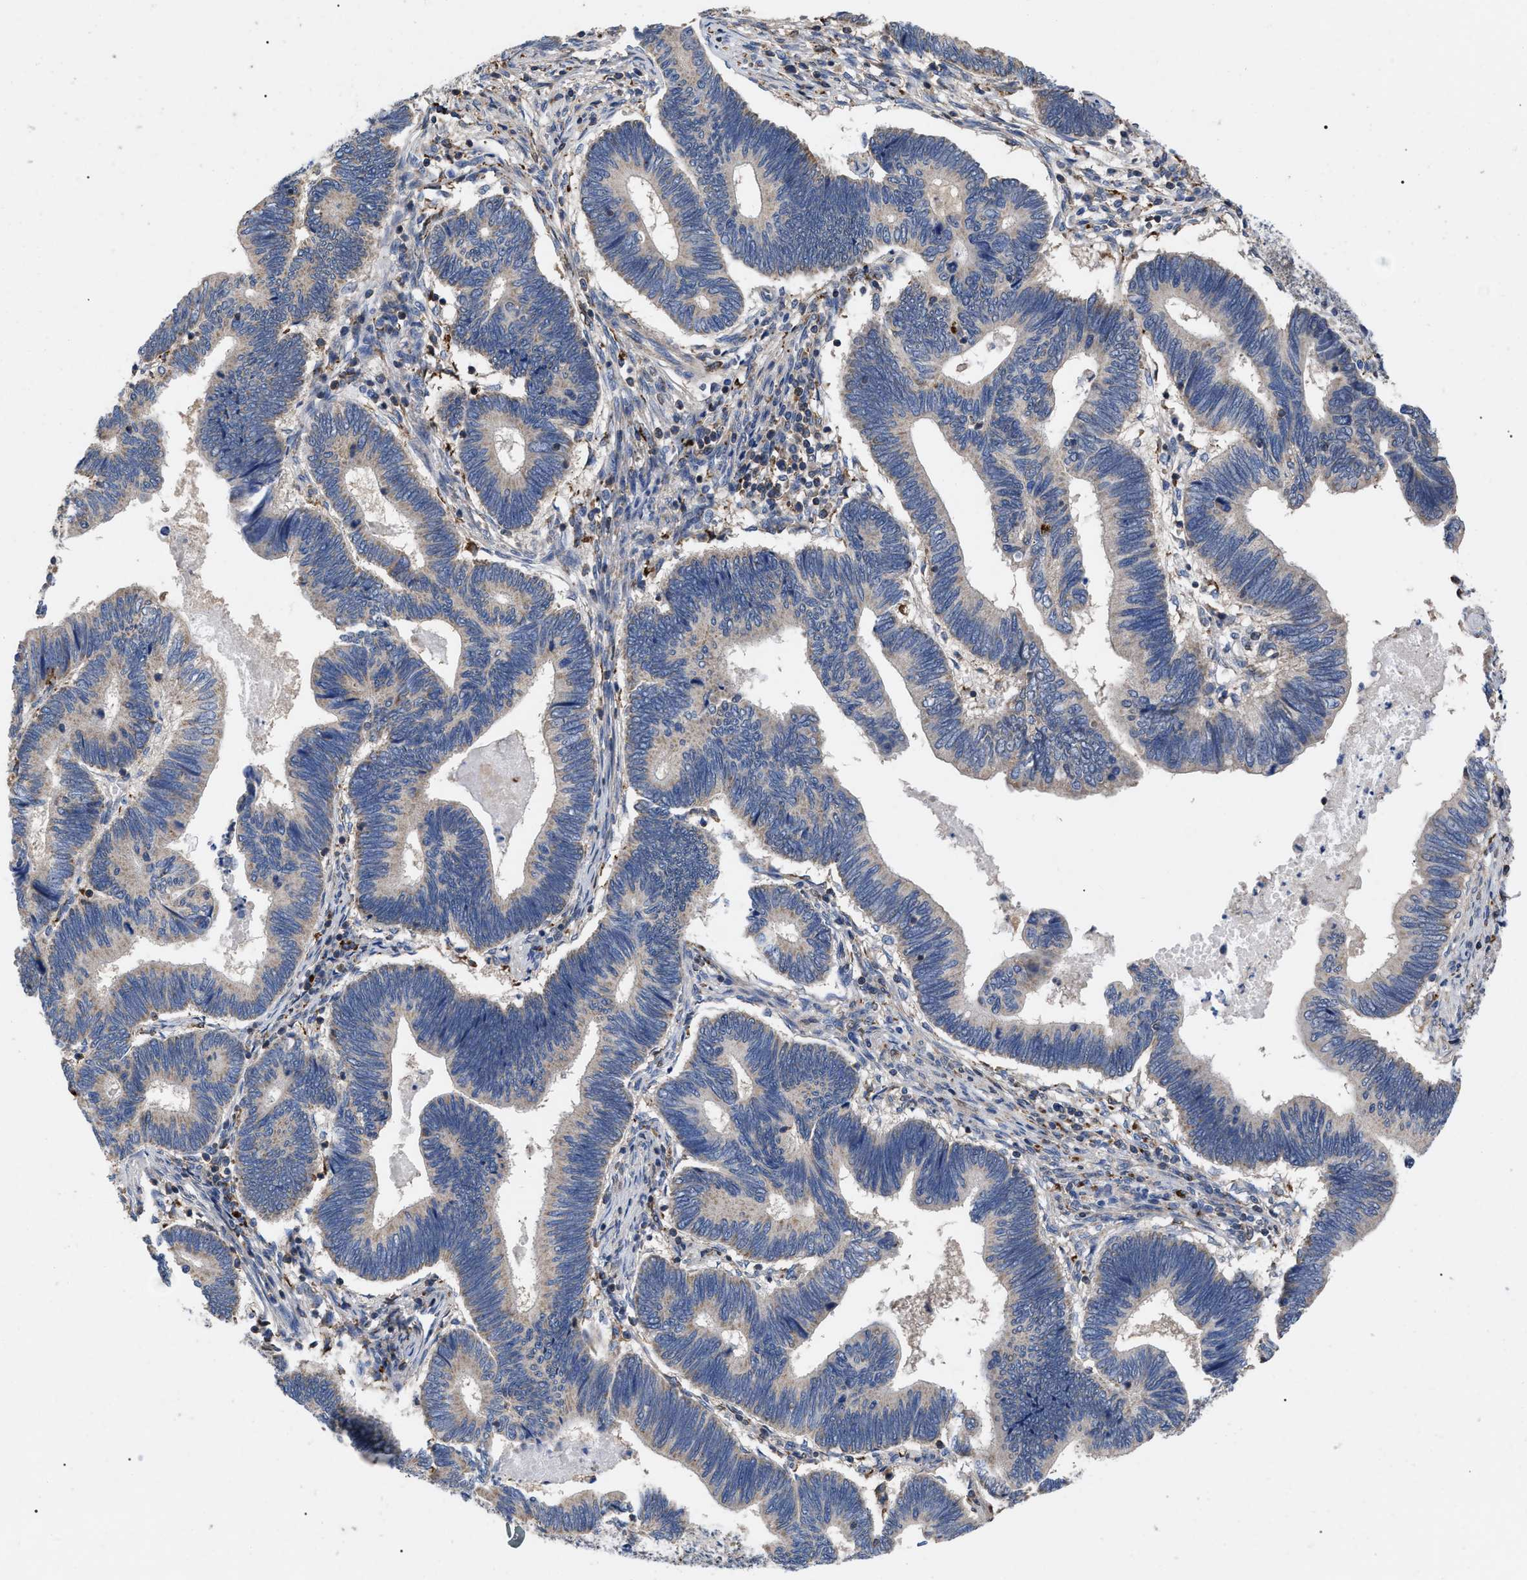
{"staining": {"intensity": "negative", "quantity": "none", "location": "none"}, "tissue": "pancreatic cancer", "cell_type": "Tumor cells", "image_type": "cancer", "snomed": [{"axis": "morphology", "description": "Adenocarcinoma, NOS"}, {"axis": "topography", "description": "Pancreas"}], "caption": "IHC of pancreatic cancer (adenocarcinoma) reveals no expression in tumor cells. The staining was performed using DAB (3,3'-diaminobenzidine) to visualize the protein expression in brown, while the nuclei were stained in blue with hematoxylin (Magnification: 20x).", "gene": "FAM171A2", "patient": {"sex": "female", "age": 70}}